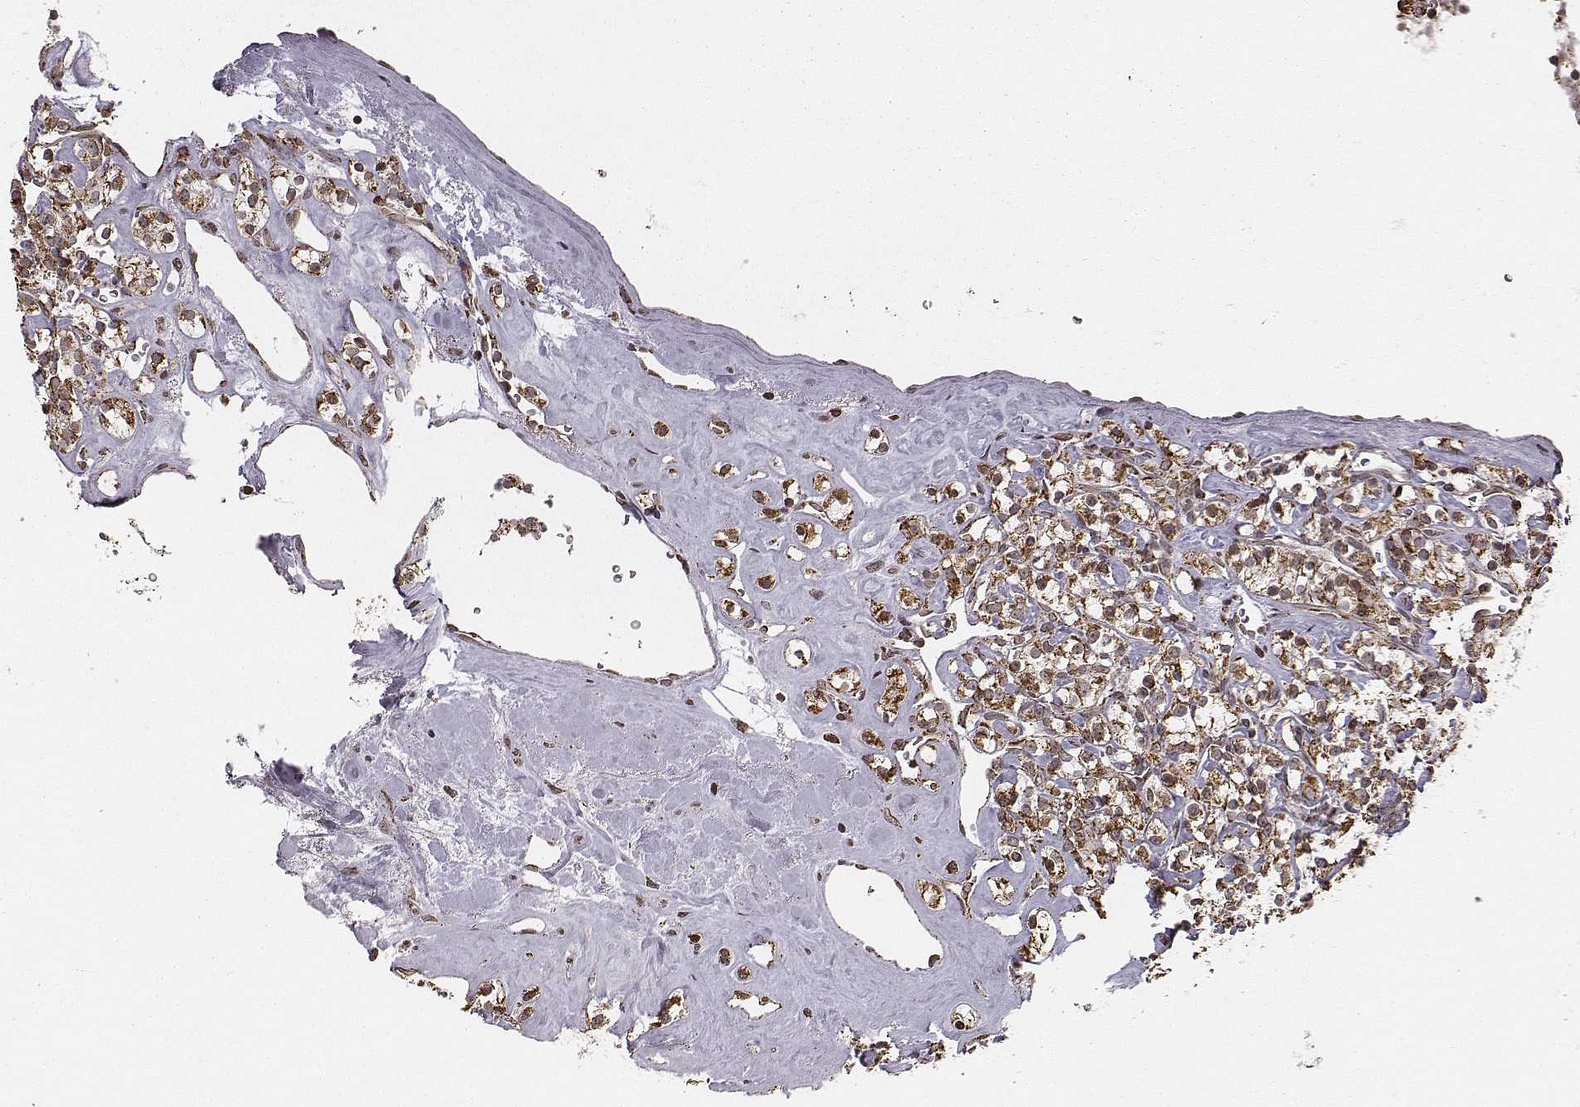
{"staining": {"intensity": "moderate", "quantity": ">75%", "location": "cytoplasmic/membranous"}, "tissue": "renal cancer", "cell_type": "Tumor cells", "image_type": "cancer", "snomed": [{"axis": "morphology", "description": "Adenocarcinoma, NOS"}, {"axis": "topography", "description": "Kidney"}], "caption": "Immunohistochemical staining of human adenocarcinoma (renal) displays medium levels of moderate cytoplasmic/membranous protein expression in about >75% of tumor cells. (Brightfield microscopy of DAB IHC at high magnification).", "gene": "ACOT2", "patient": {"sex": "male", "age": 77}}